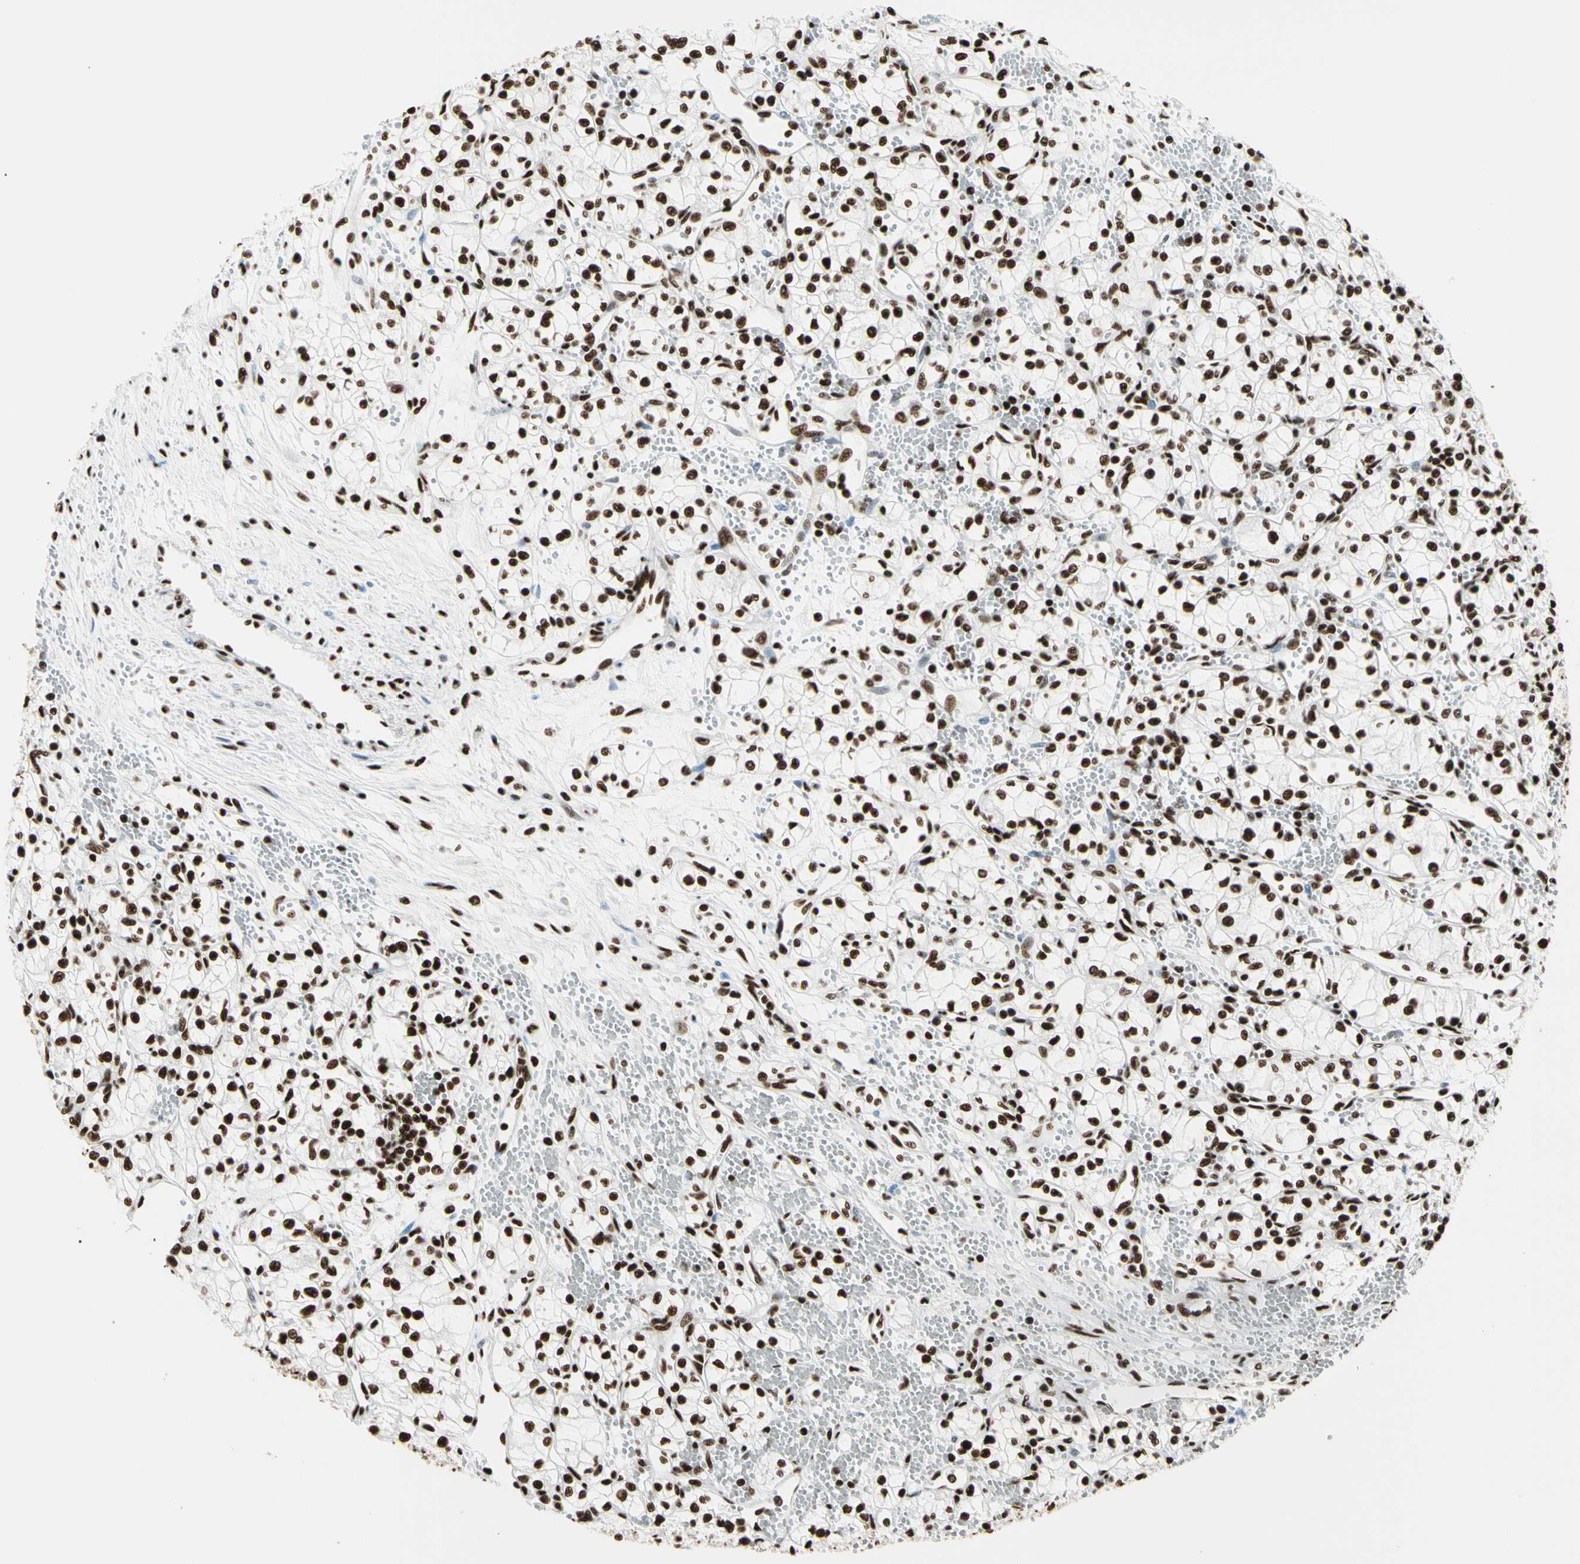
{"staining": {"intensity": "strong", "quantity": ">75%", "location": "nuclear"}, "tissue": "renal cancer", "cell_type": "Tumor cells", "image_type": "cancer", "snomed": [{"axis": "morphology", "description": "Normal tissue, NOS"}, {"axis": "morphology", "description": "Adenocarcinoma, NOS"}, {"axis": "topography", "description": "Kidney"}], "caption": "Renal adenocarcinoma tissue demonstrates strong nuclear staining in approximately >75% of tumor cells", "gene": "CCAR1", "patient": {"sex": "male", "age": 59}}